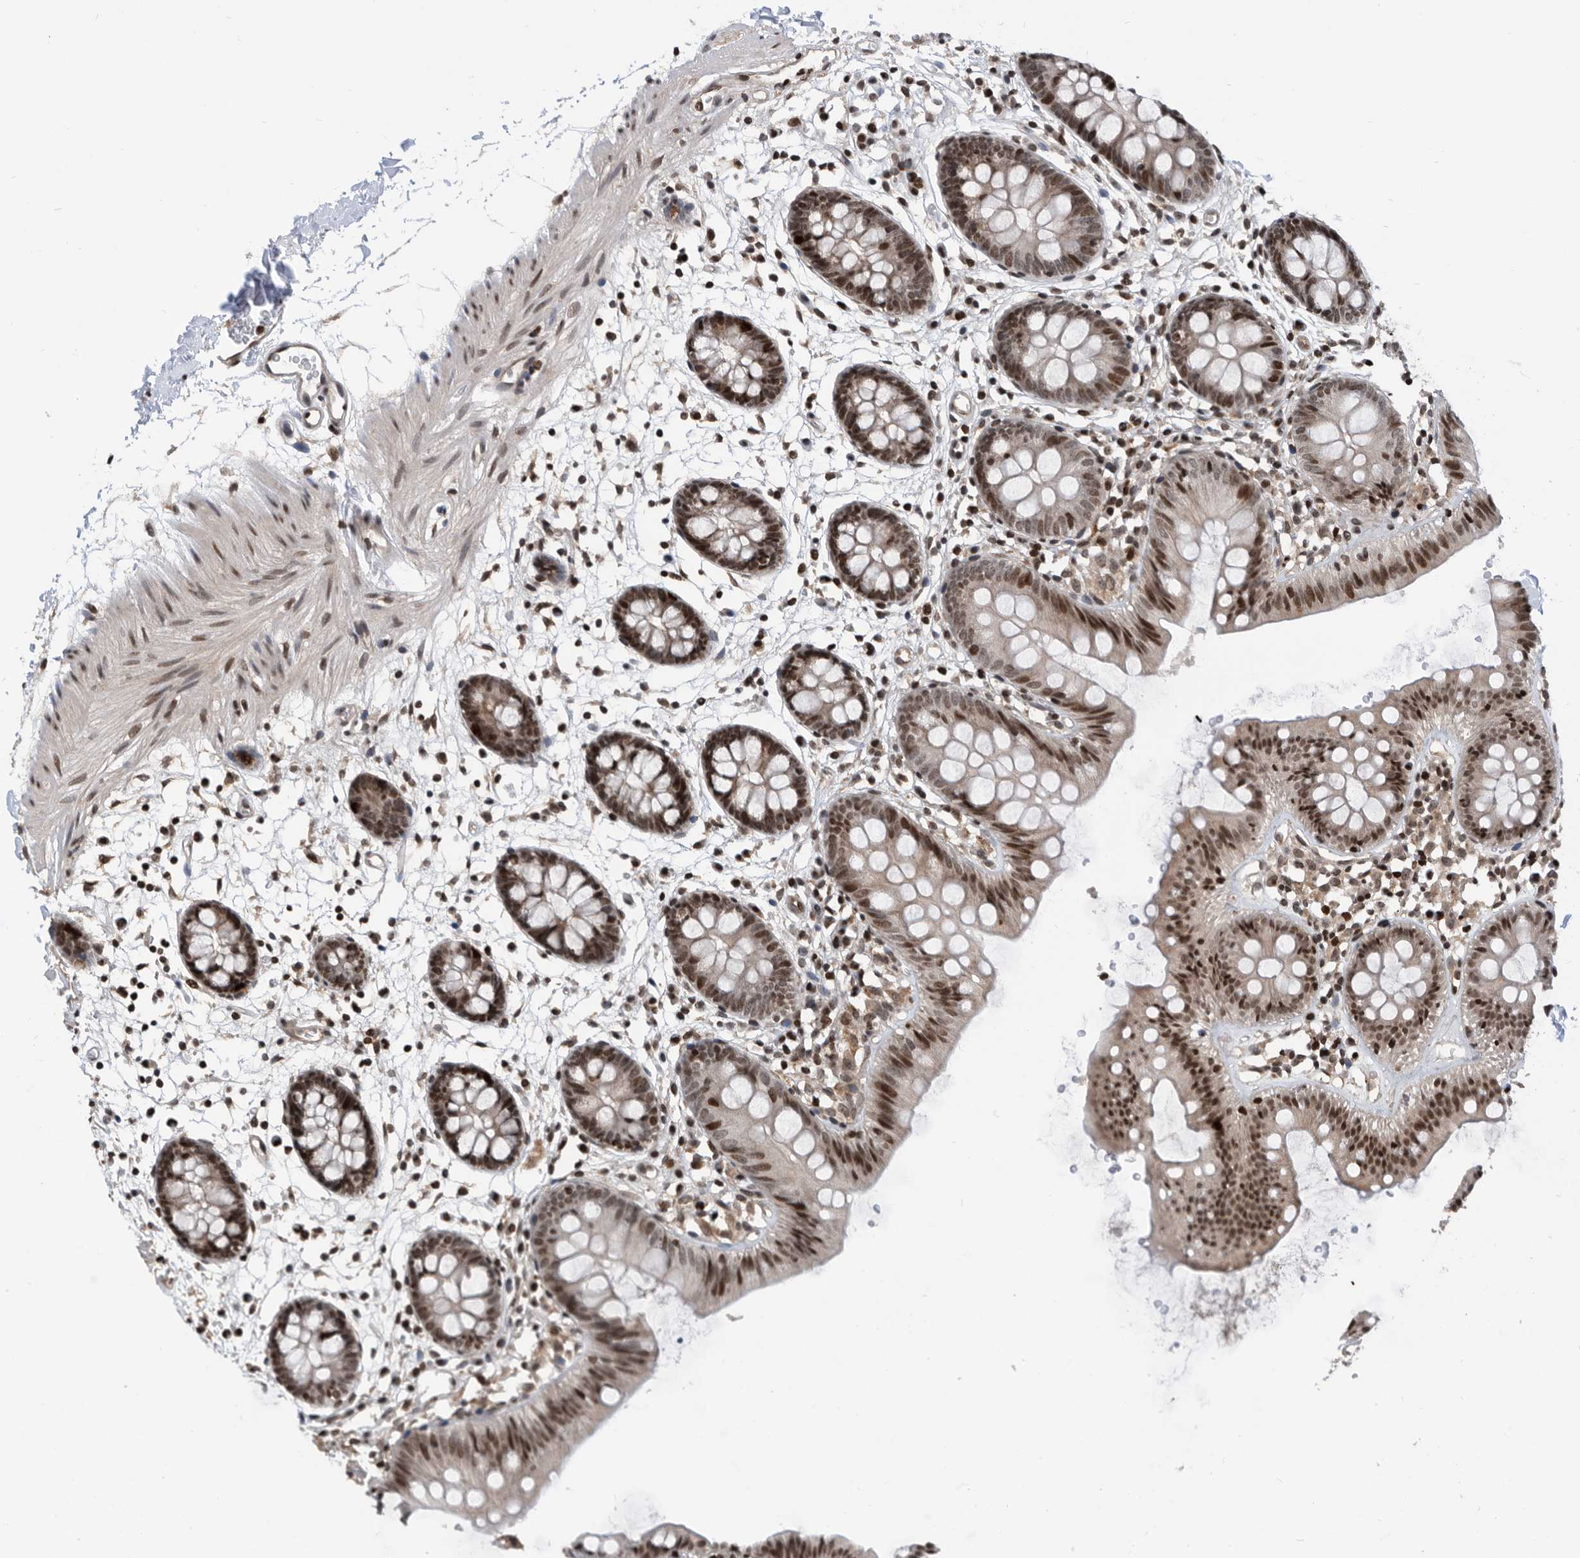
{"staining": {"intensity": "moderate", "quantity": ">75%", "location": "cytoplasmic/membranous,nuclear"}, "tissue": "colon", "cell_type": "Endothelial cells", "image_type": "normal", "snomed": [{"axis": "morphology", "description": "Normal tissue, NOS"}, {"axis": "topography", "description": "Colon"}], "caption": "Approximately >75% of endothelial cells in benign colon show moderate cytoplasmic/membranous,nuclear protein positivity as visualized by brown immunohistochemical staining.", "gene": "SNRNP48", "patient": {"sex": "male", "age": 56}}